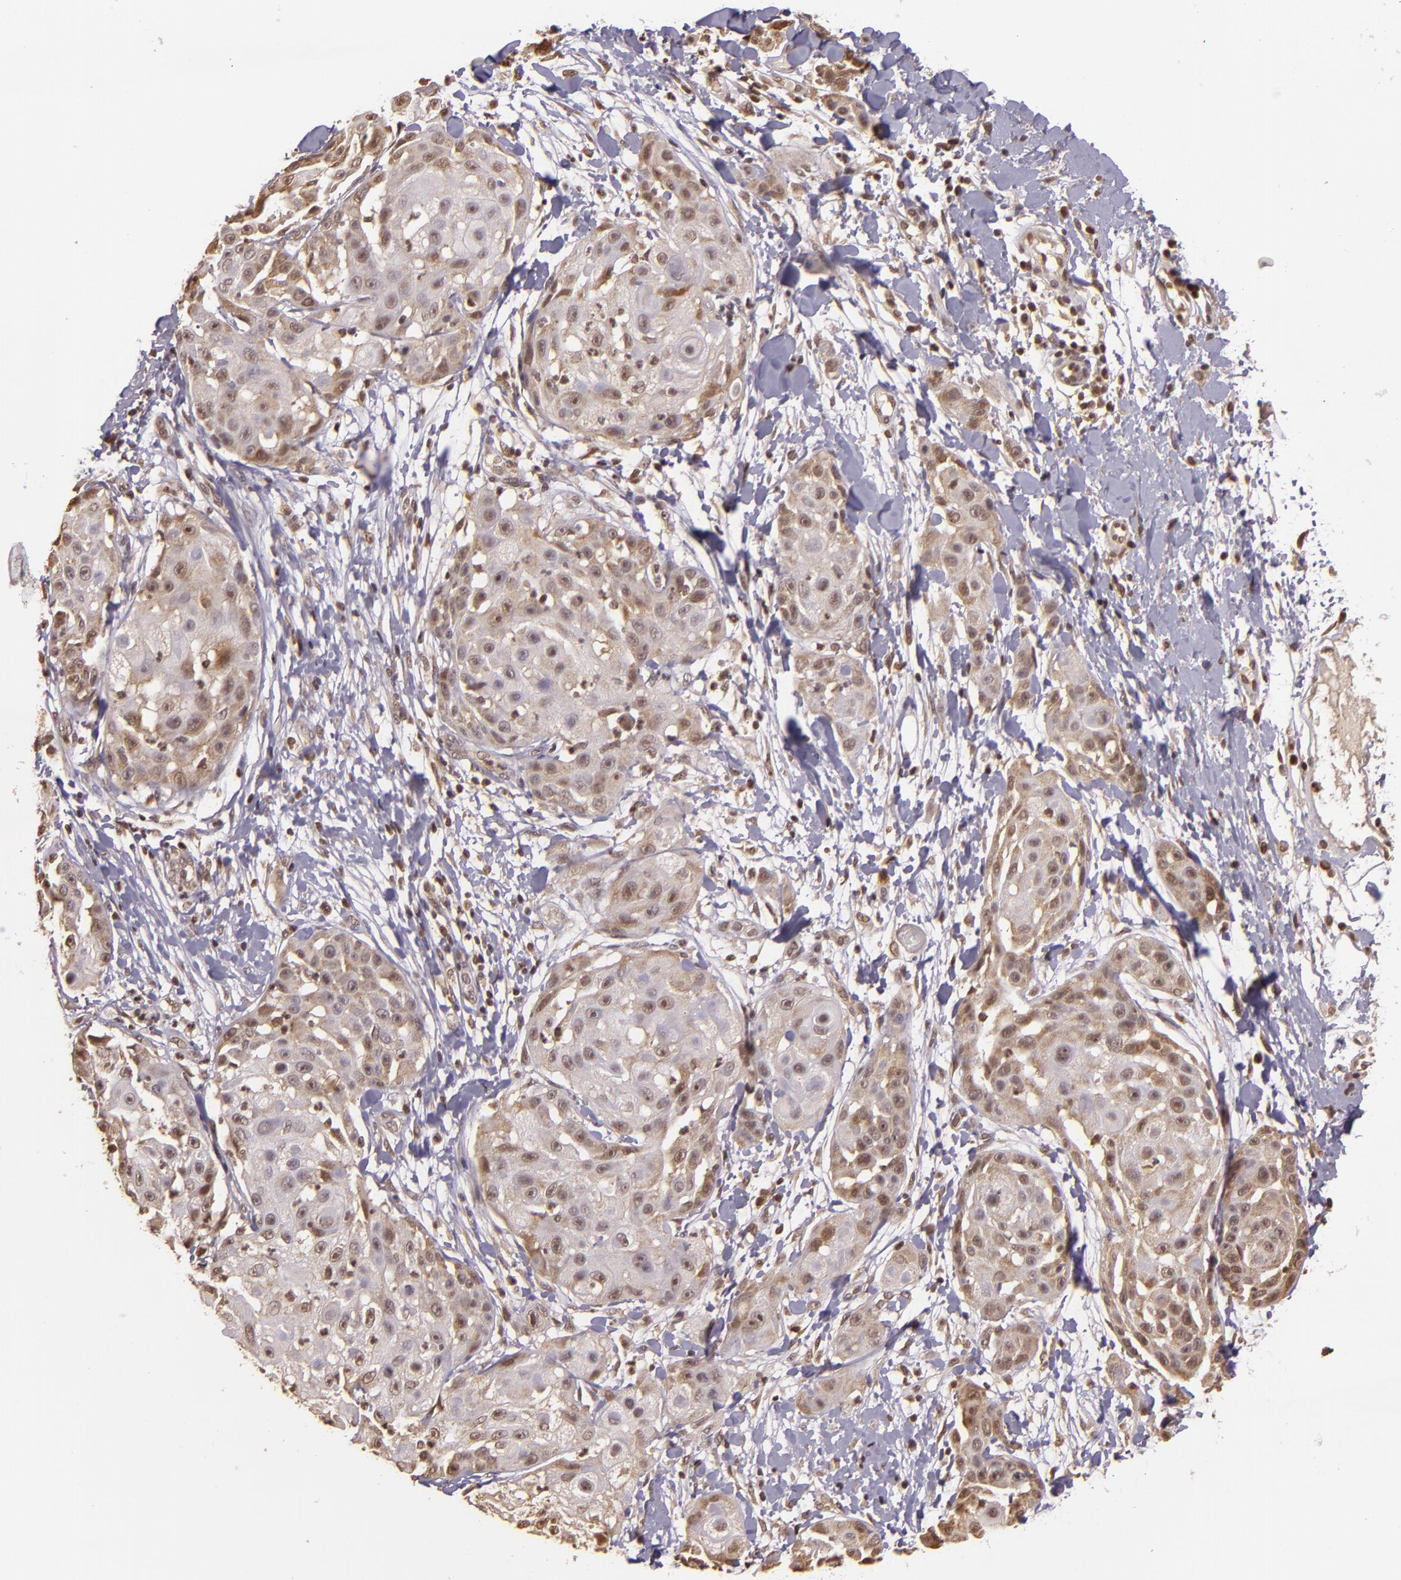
{"staining": {"intensity": "weak", "quantity": "25%-75%", "location": "nuclear"}, "tissue": "skin cancer", "cell_type": "Tumor cells", "image_type": "cancer", "snomed": [{"axis": "morphology", "description": "Squamous cell carcinoma, NOS"}, {"axis": "topography", "description": "Skin"}], "caption": "Skin cancer stained with IHC exhibits weak nuclear expression in about 25%-75% of tumor cells. Using DAB (brown) and hematoxylin (blue) stains, captured at high magnification using brightfield microscopy.", "gene": "TXNRD2", "patient": {"sex": "female", "age": 57}}